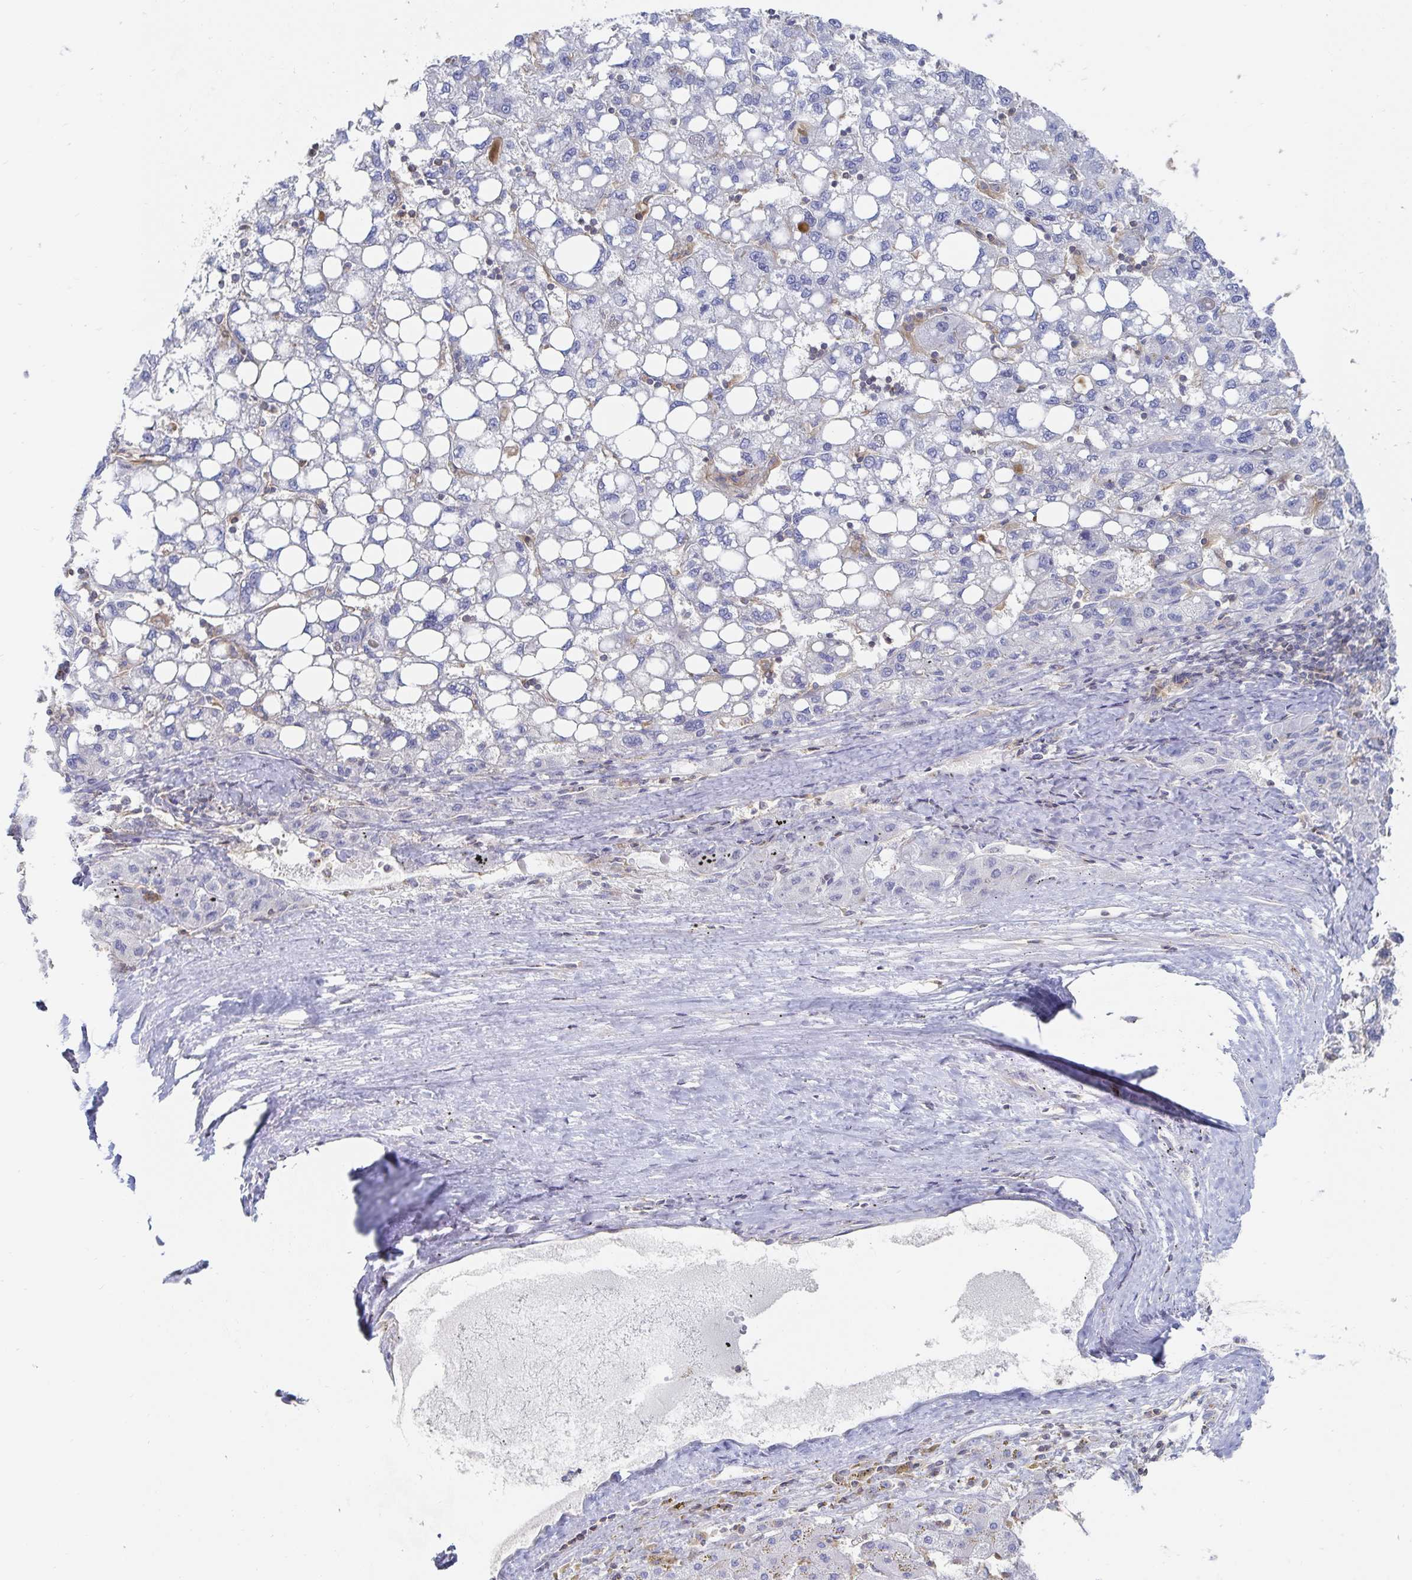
{"staining": {"intensity": "negative", "quantity": "none", "location": "none"}, "tissue": "liver cancer", "cell_type": "Tumor cells", "image_type": "cancer", "snomed": [{"axis": "morphology", "description": "Carcinoma, Hepatocellular, NOS"}, {"axis": "topography", "description": "Liver"}], "caption": "An image of liver cancer (hepatocellular carcinoma) stained for a protein exhibits no brown staining in tumor cells. (Stains: DAB (3,3'-diaminobenzidine) immunohistochemistry (IHC) with hematoxylin counter stain, Microscopy: brightfield microscopy at high magnification).", "gene": "PIK3CD", "patient": {"sex": "female", "age": 82}}